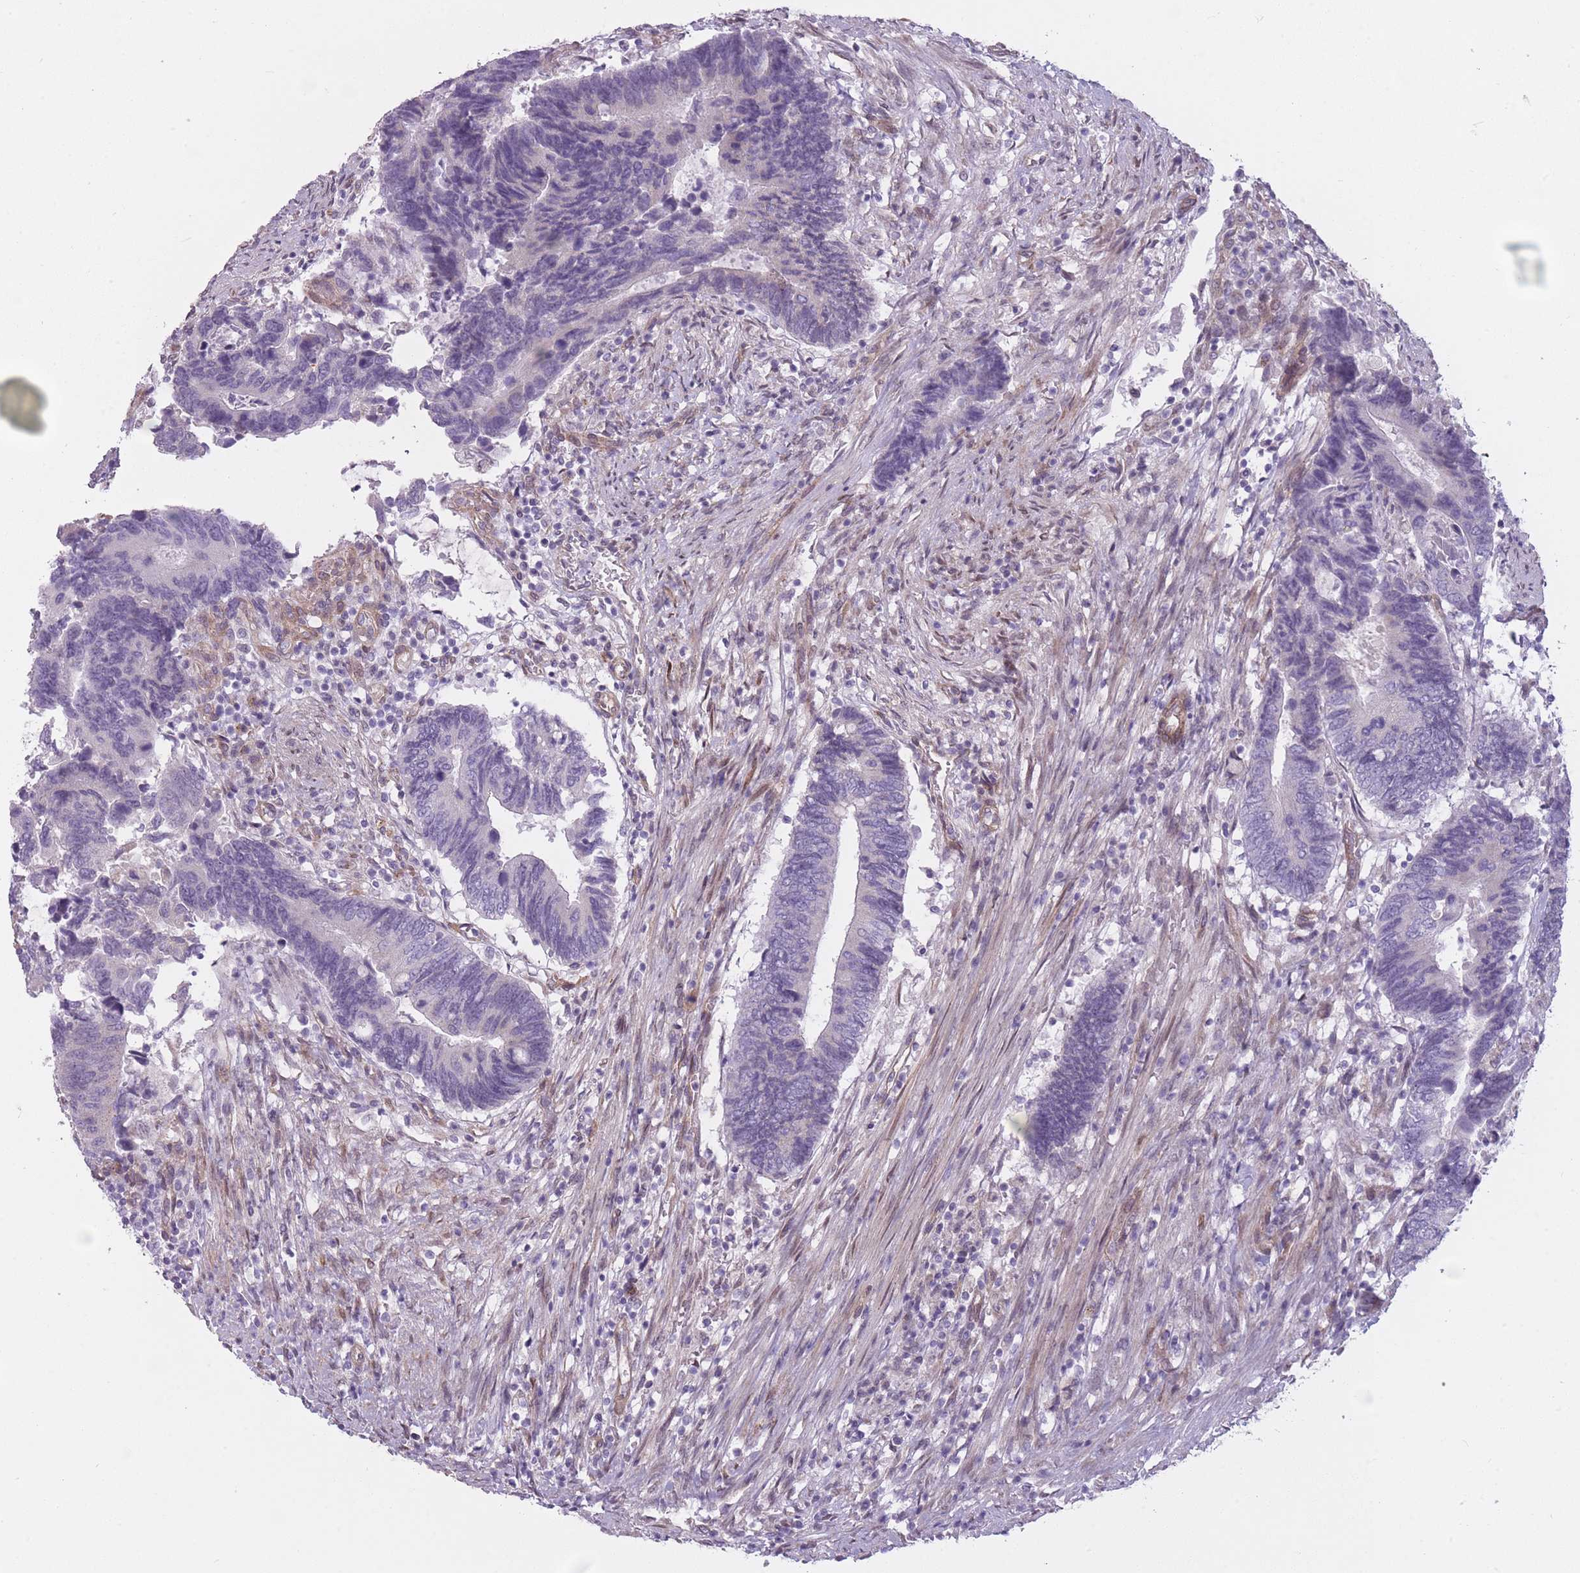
{"staining": {"intensity": "negative", "quantity": "none", "location": "none"}, "tissue": "colorectal cancer", "cell_type": "Tumor cells", "image_type": "cancer", "snomed": [{"axis": "morphology", "description": "Adenocarcinoma, NOS"}, {"axis": "topography", "description": "Colon"}], "caption": "Immunohistochemistry image of neoplastic tissue: colorectal cancer stained with DAB (3,3'-diaminobenzidine) demonstrates no significant protein staining in tumor cells.", "gene": "PGRMC2", "patient": {"sex": "male", "age": 87}}